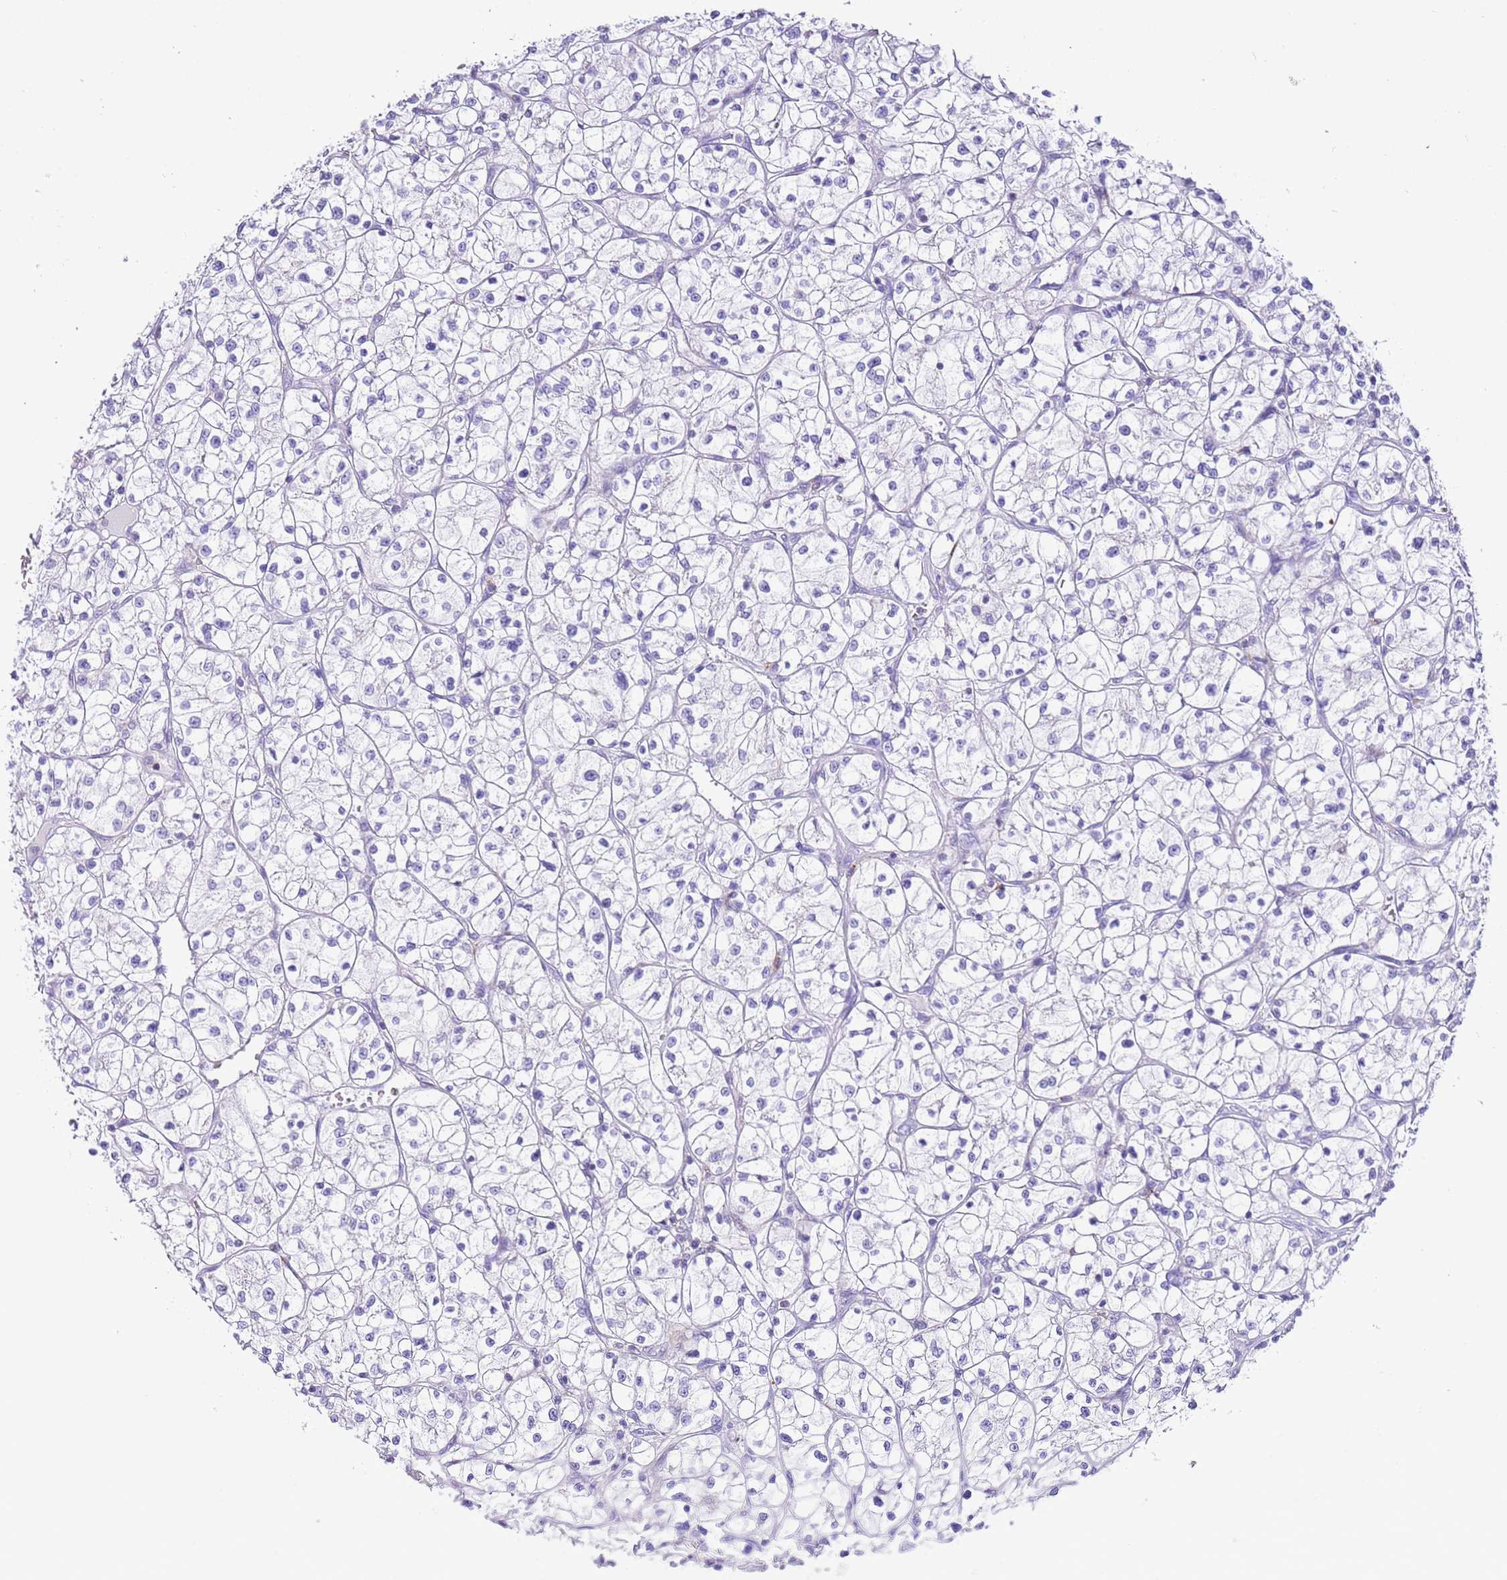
{"staining": {"intensity": "negative", "quantity": "none", "location": "none"}, "tissue": "renal cancer", "cell_type": "Tumor cells", "image_type": "cancer", "snomed": [{"axis": "morphology", "description": "Adenocarcinoma, NOS"}, {"axis": "topography", "description": "Kidney"}], "caption": "Immunohistochemistry (IHC) histopathology image of human renal cancer (adenocarcinoma) stained for a protein (brown), which demonstrates no expression in tumor cells. Brightfield microscopy of immunohistochemistry stained with DAB (3,3'-diaminobenzidine) (brown) and hematoxylin (blue), captured at high magnification.", "gene": "ALDH3A1", "patient": {"sex": "female", "age": 64}}